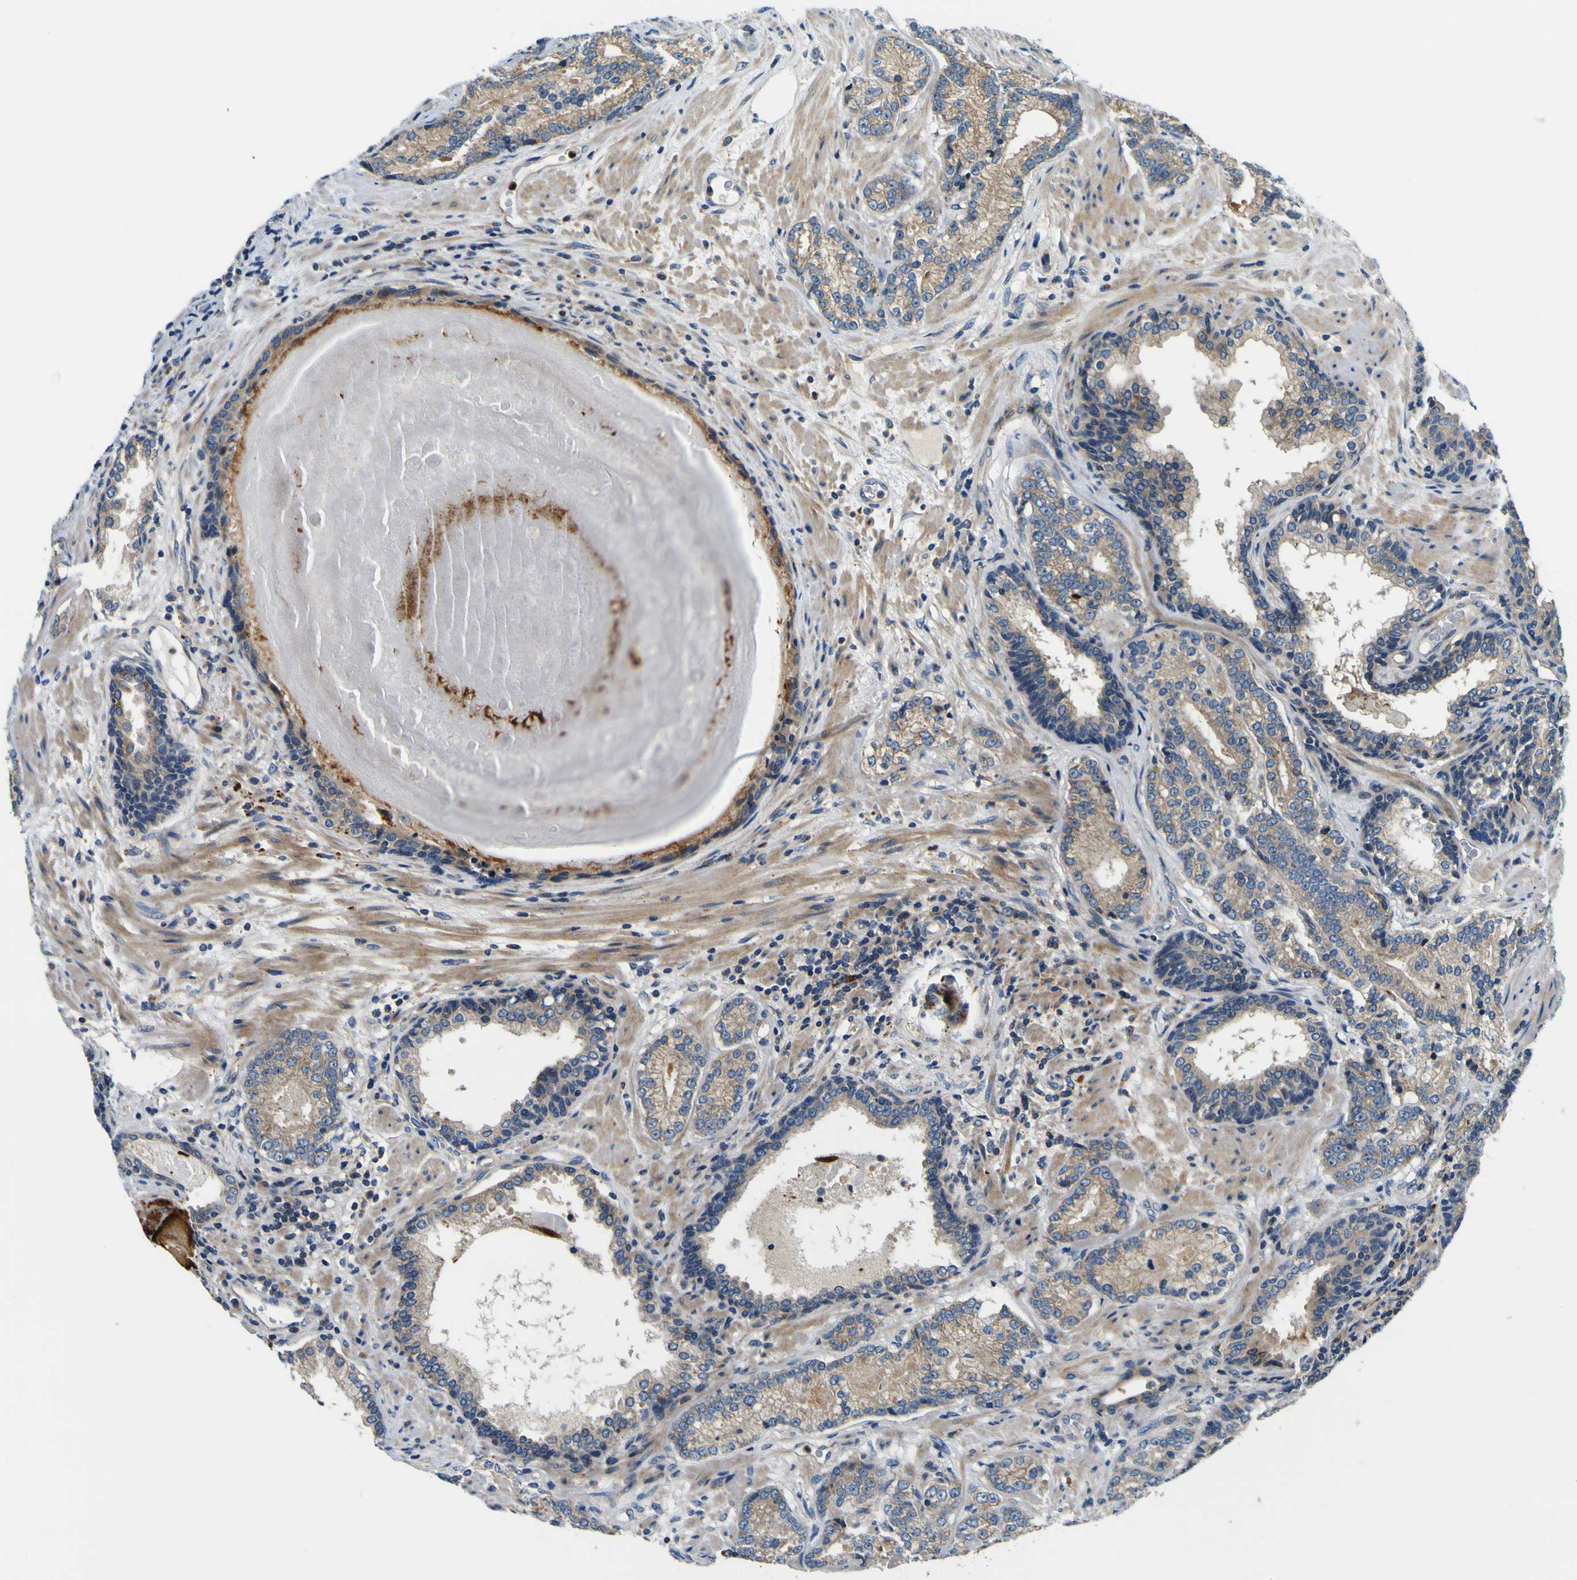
{"staining": {"intensity": "moderate", "quantity": "25%-75%", "location": "cytoplasmic/membranous"}, "tissue": "prostate cancer", "cell_type": "Tumor cells", "image_type": "cancer", "snomed": [{"axis": "morphology", "description": "Adenocarcinoma, High grade"}, {"axis": "topography", "description": "Prostate"}], "caption": "Prostate high-grade adenocarcinoma tissue reveals moderate cytoplasmic/membranous expression in approximately 25%-75% of tumor cells", "gene": "CLSTN1", "patient": {"sex": "male", "age": 61}}